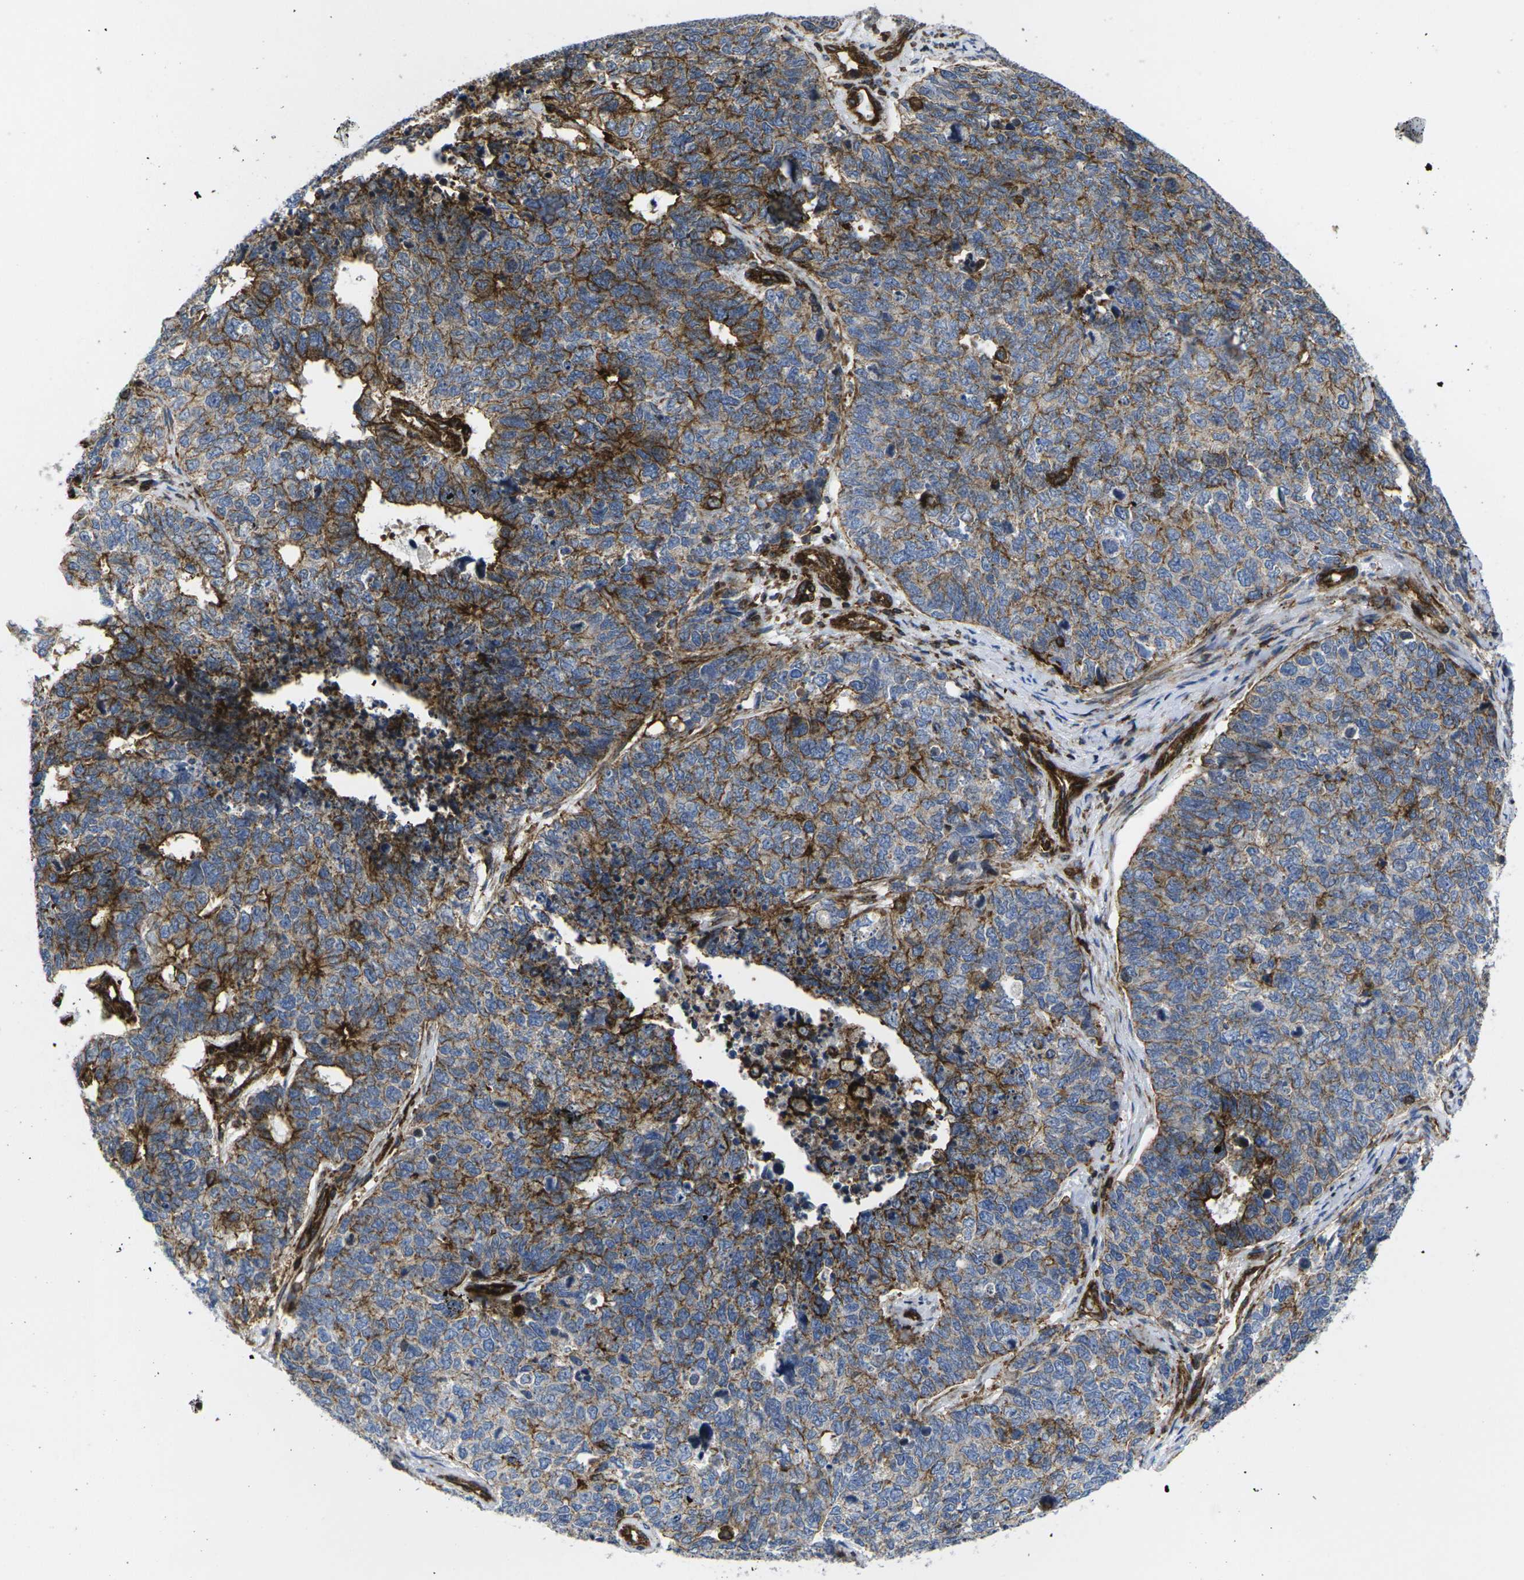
{"staining": {"intensity": "strong", "quantity": "25%-75%", "location": "cytoplasmic/membranous"}, "tissue": "cervical cancer", "cell_type": "Tumor cells", "image_type": "cancer", "snomed": [{"axis": "morphology", "description": "Squamous cell carcinoma, NOS"}, {"axis": "topography", "description": "Cervix"}], "caption": "There is high levels of strong cytoplasmic/membranous positivity in tumor cells of squamous cell carcinoma (cervical), as demonstrated by immunohistochemical staining (brown color).", "gene": "IQGAP1", "patient": {"sex": "female", "age": 63}}